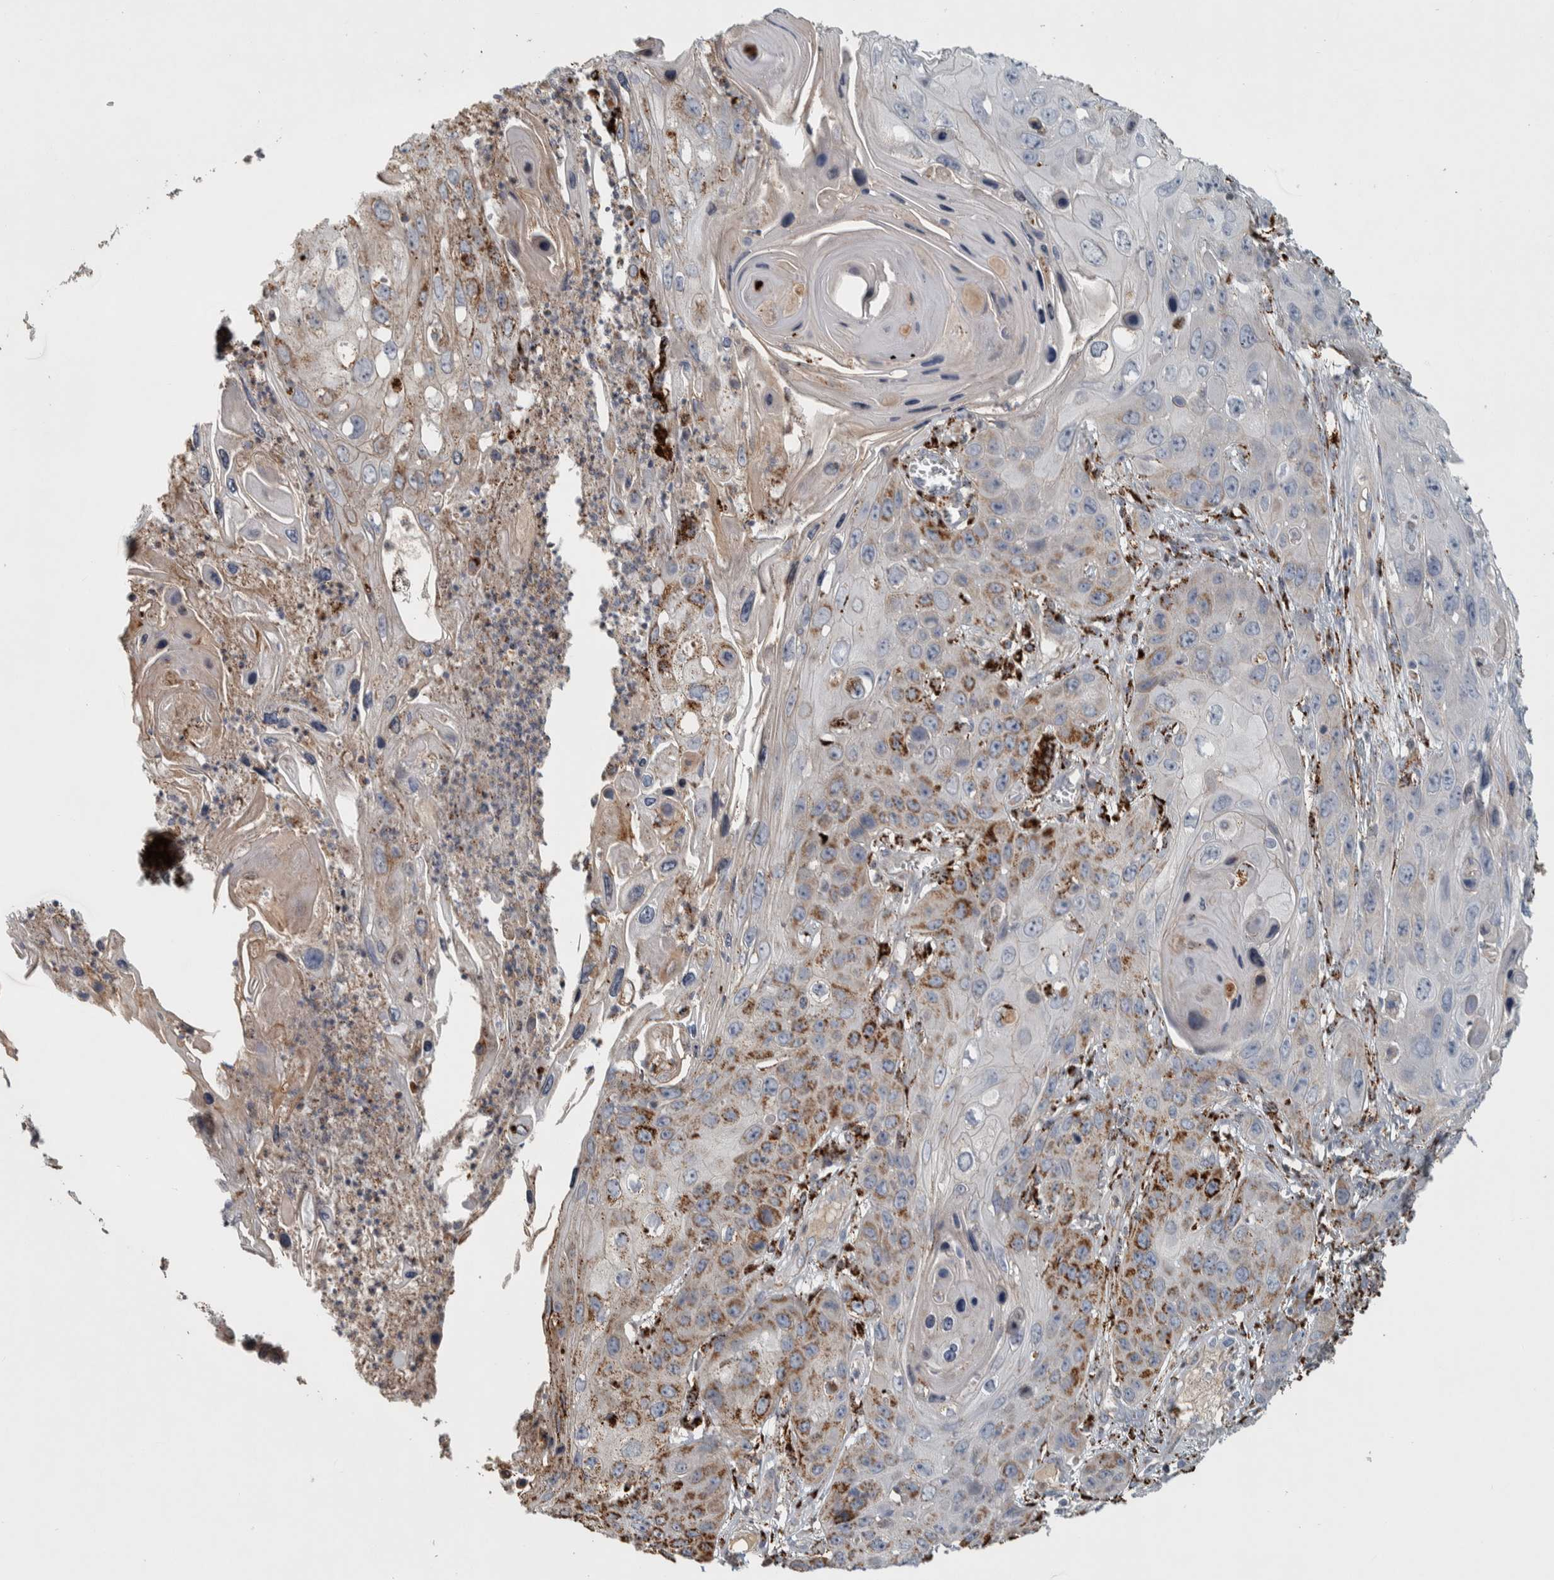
{"staining": {"intensity": "strong", "quantity": "<25%", "location": "cytoplasmic/membranous"}, "tissue": "skin cancer", "cell_type": "Tumor cells", "image_type": "cancer", "snomed": [{"axis": "morphology", "description": "Squamous cell carcinoma, NOS"}, {"axis": "topography", "description": "Skin"}], "caption": "The immunohistochemical stain highlights strong cytoplasmic/membranous expression in tumor cells of skin squamous cell carcinoma tissue.", "gene": "FAM78A", "patient": {"sex": "male", "age": 55}}